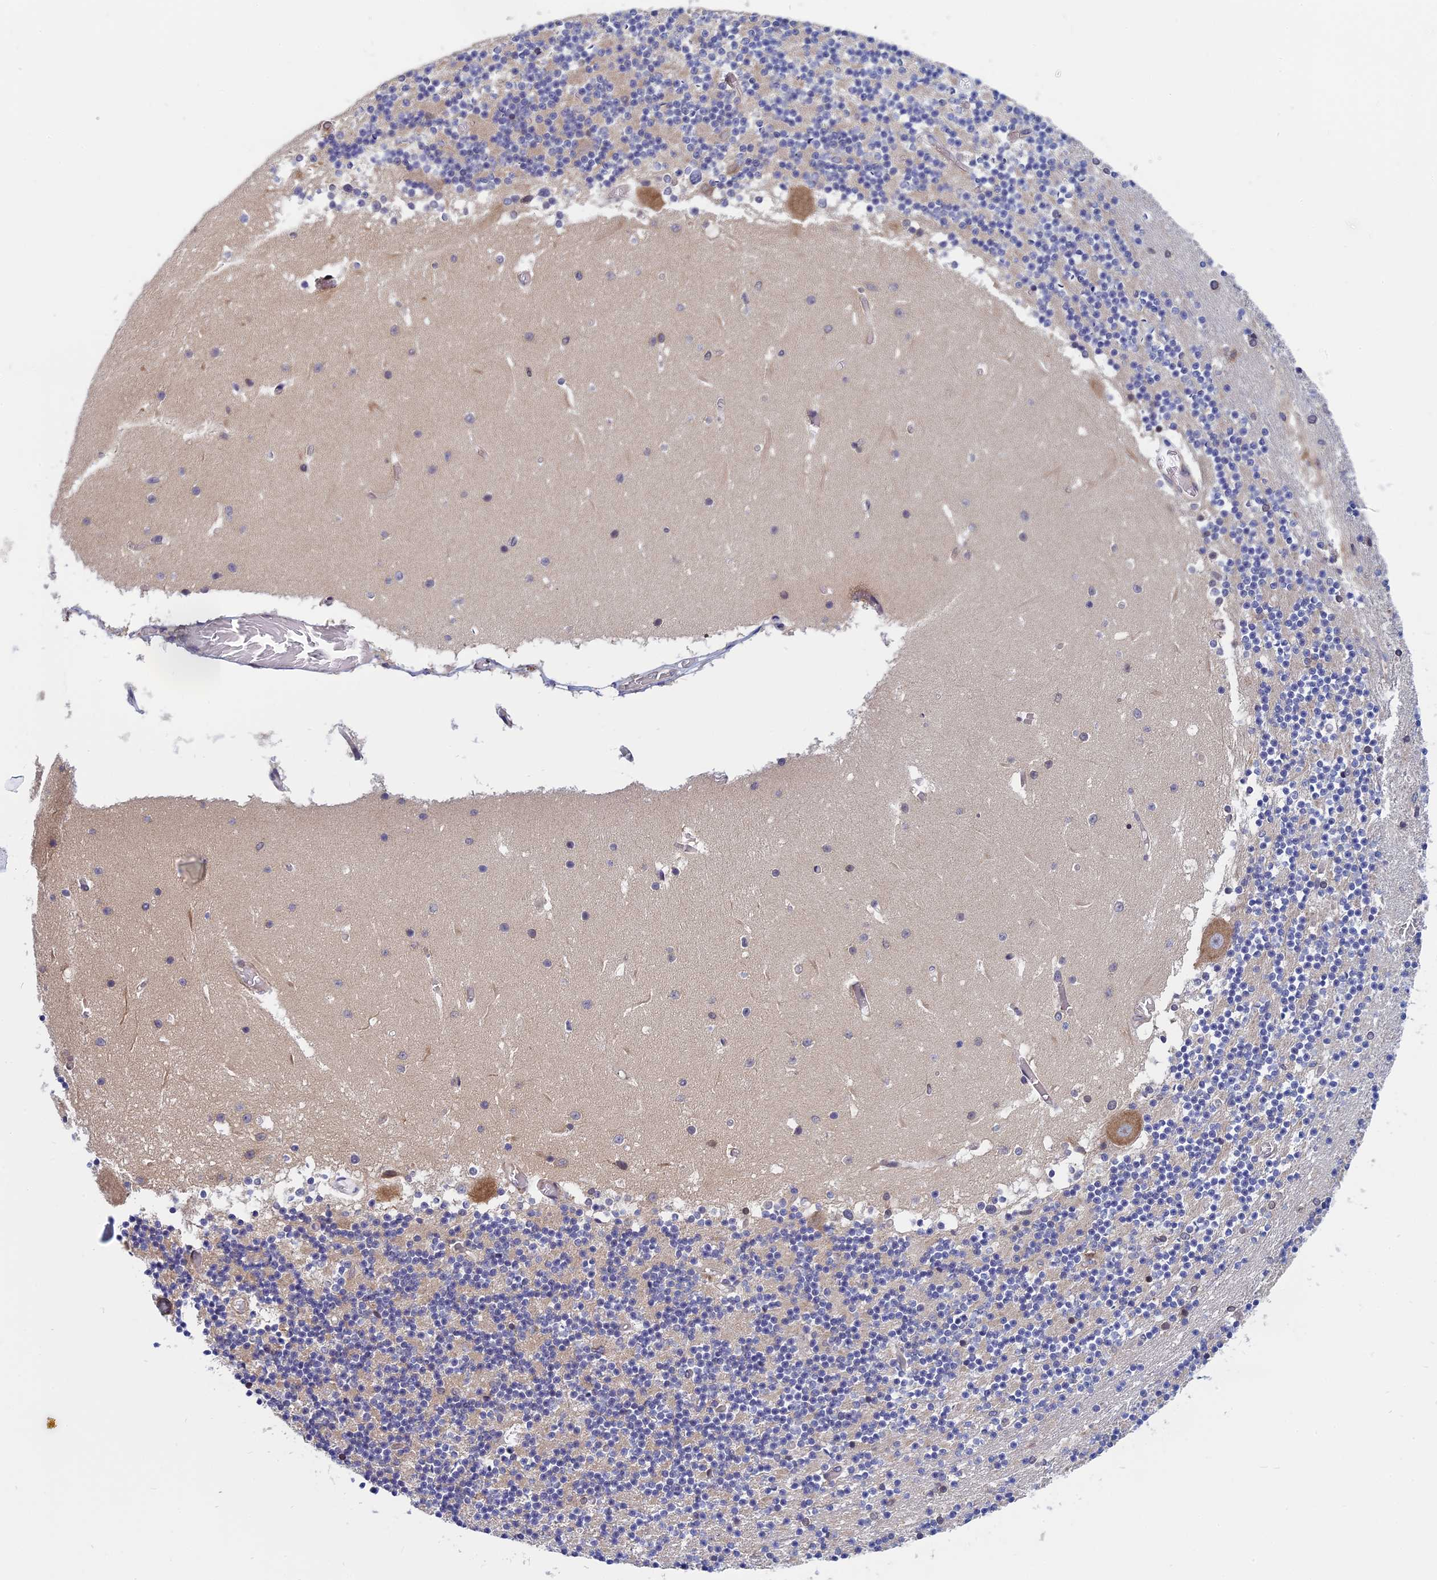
{"staining": {"intensity": "negative", "quantity": "none", "location": "none"}, "tissue": "cerebellum", "cell_type": "Cells in granular layer", "image_type": "normal", "snomed": [{"axis": "morphology", "description": "Normal tissue, NOS"}, {"axis": "topography", "description": "Cerebellum"}], "caption": "DAB immunohistochemical staining of benign cerebellum displays no significant expression in cells in granular layer.", "gene": "NAA10", "patient": {"sex": "female", "age": 28}}